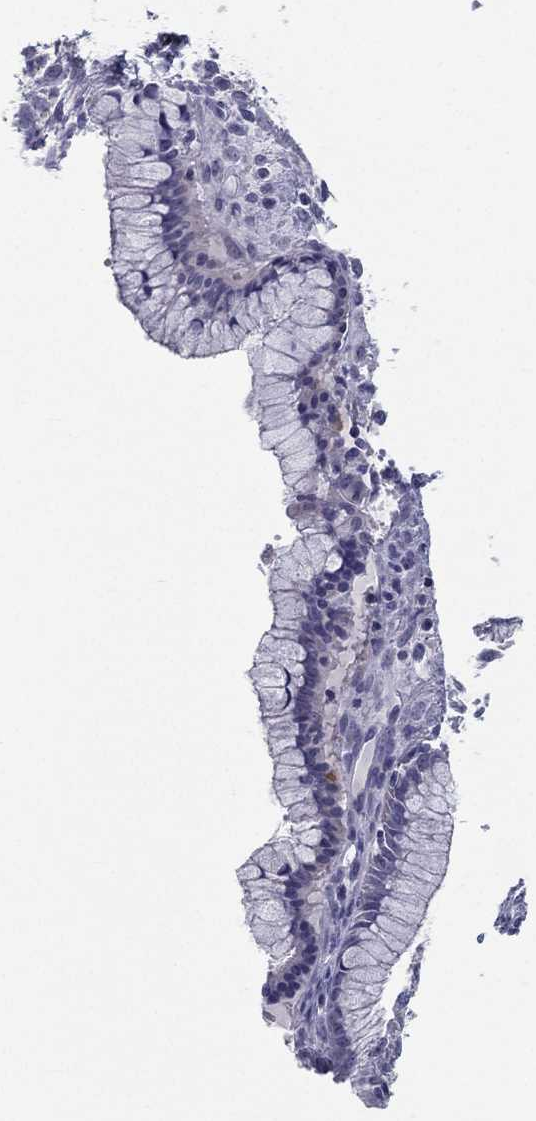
{"staining": {"intensity": "negative", "quantity": "none", "location": "none"}, "tissue": "ovarian cancer", "cell_type": "Tumor cells", "image_type": "cancer", "snomed": [{"axis": "morphology", "description": "Cystadenocarcinoma, mucinous, NOS"}, {"axis": "topography", "description": "Ovary"}], "caption": "Tumor cells are negative for brown protein staining in mucinous cystadenocarcinoma (ovarian).", "gene": "PCSK1", "patient": {"sex": "female", "age": 41}}